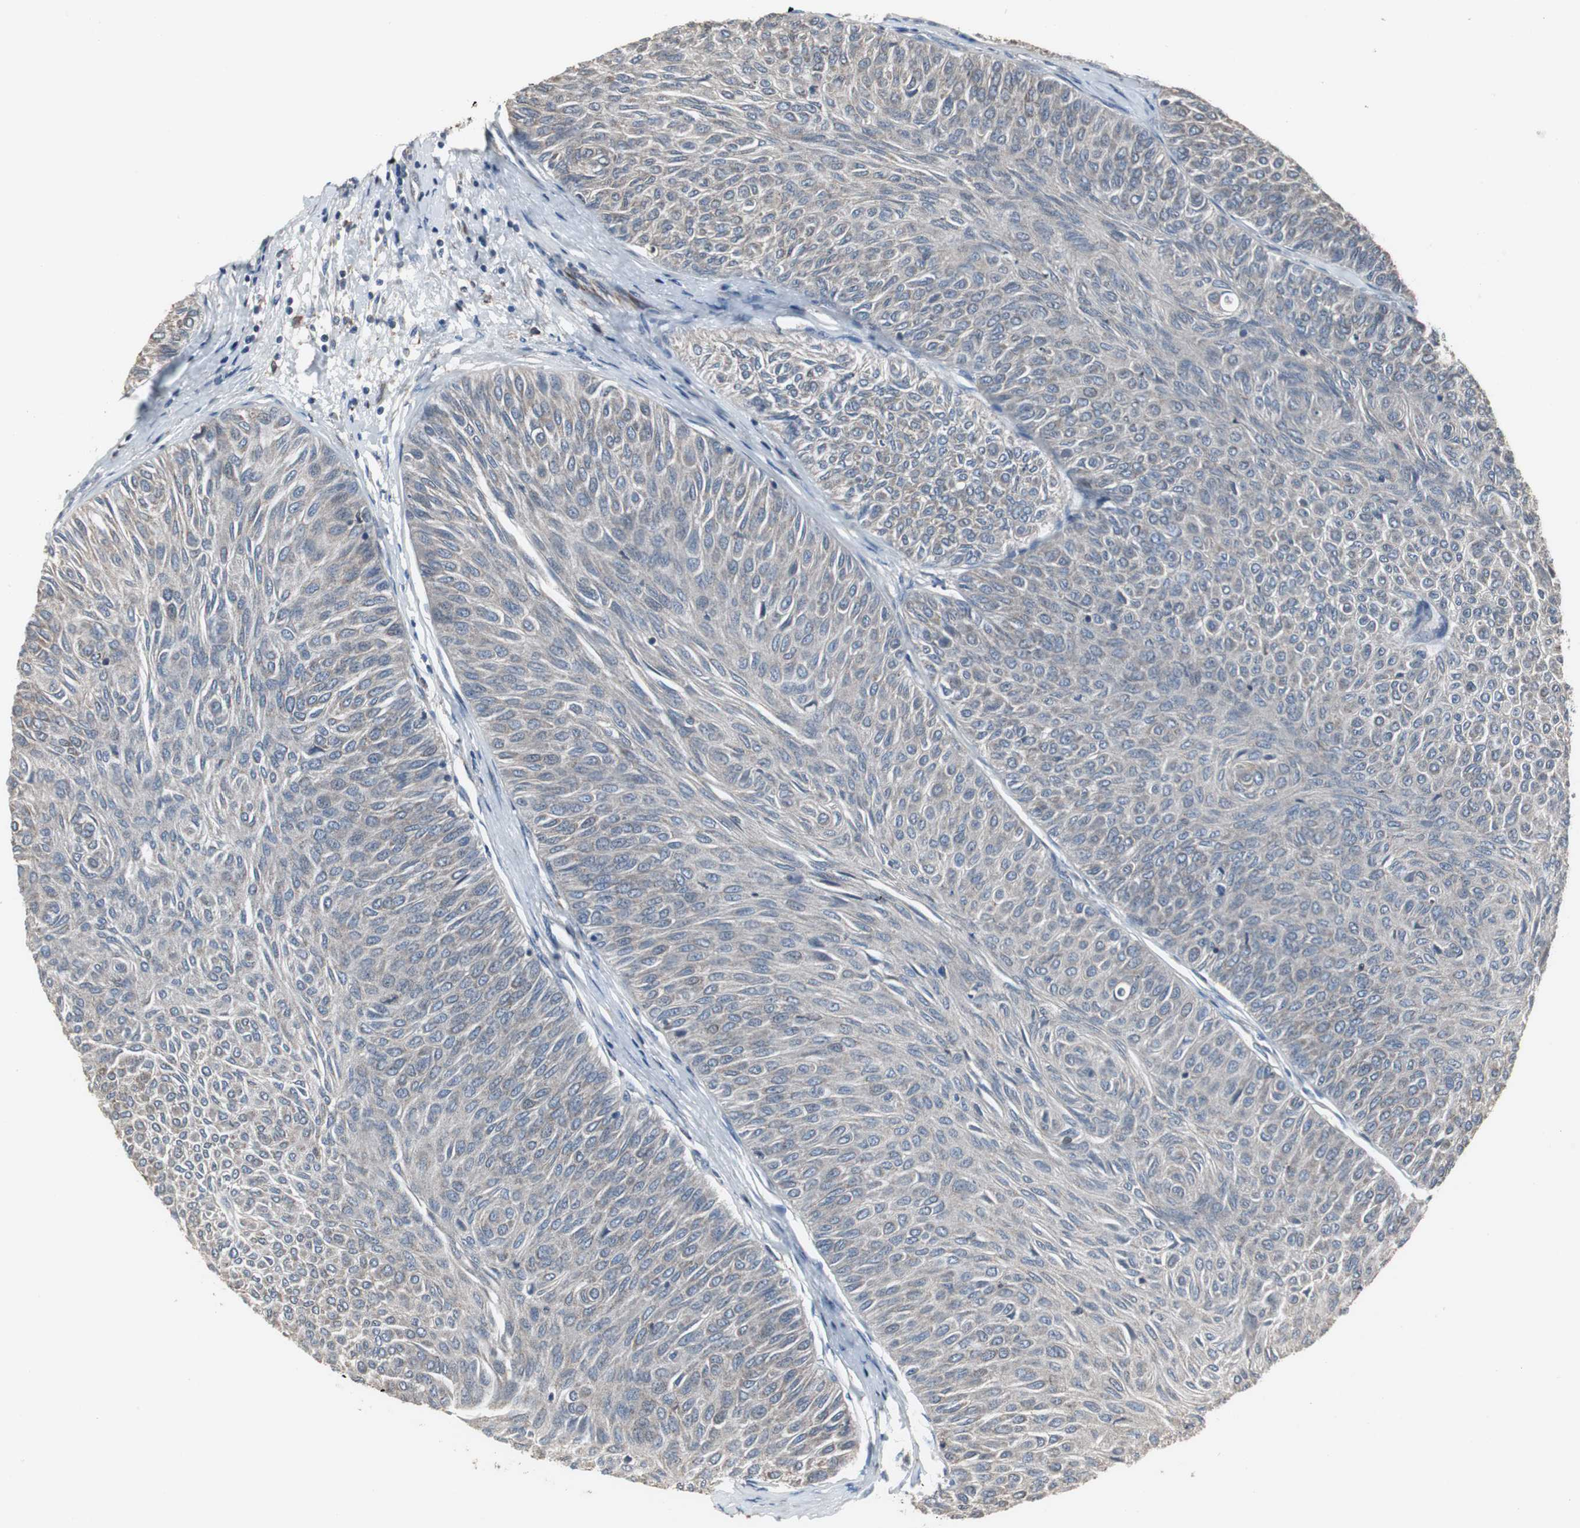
{"staining": {"intensity": "negative", "quantity": "none", "location": "none"}, "tissue": "urothelial cancer", "cell_type": "Tumor cells", "image_type": "cancer", "snomed": [{"axis": "morphology", "description": "Urothelial carcinoma, Low grade"}, {"axis": "topography", "description": "Urinary bladder"}], "caption": "Immunohistochemical staining of urothelial cancer exhibits no significant positivity in tumor cells.", "gene": "NCF2", "patient": {"sex": "male", "age": 78}}